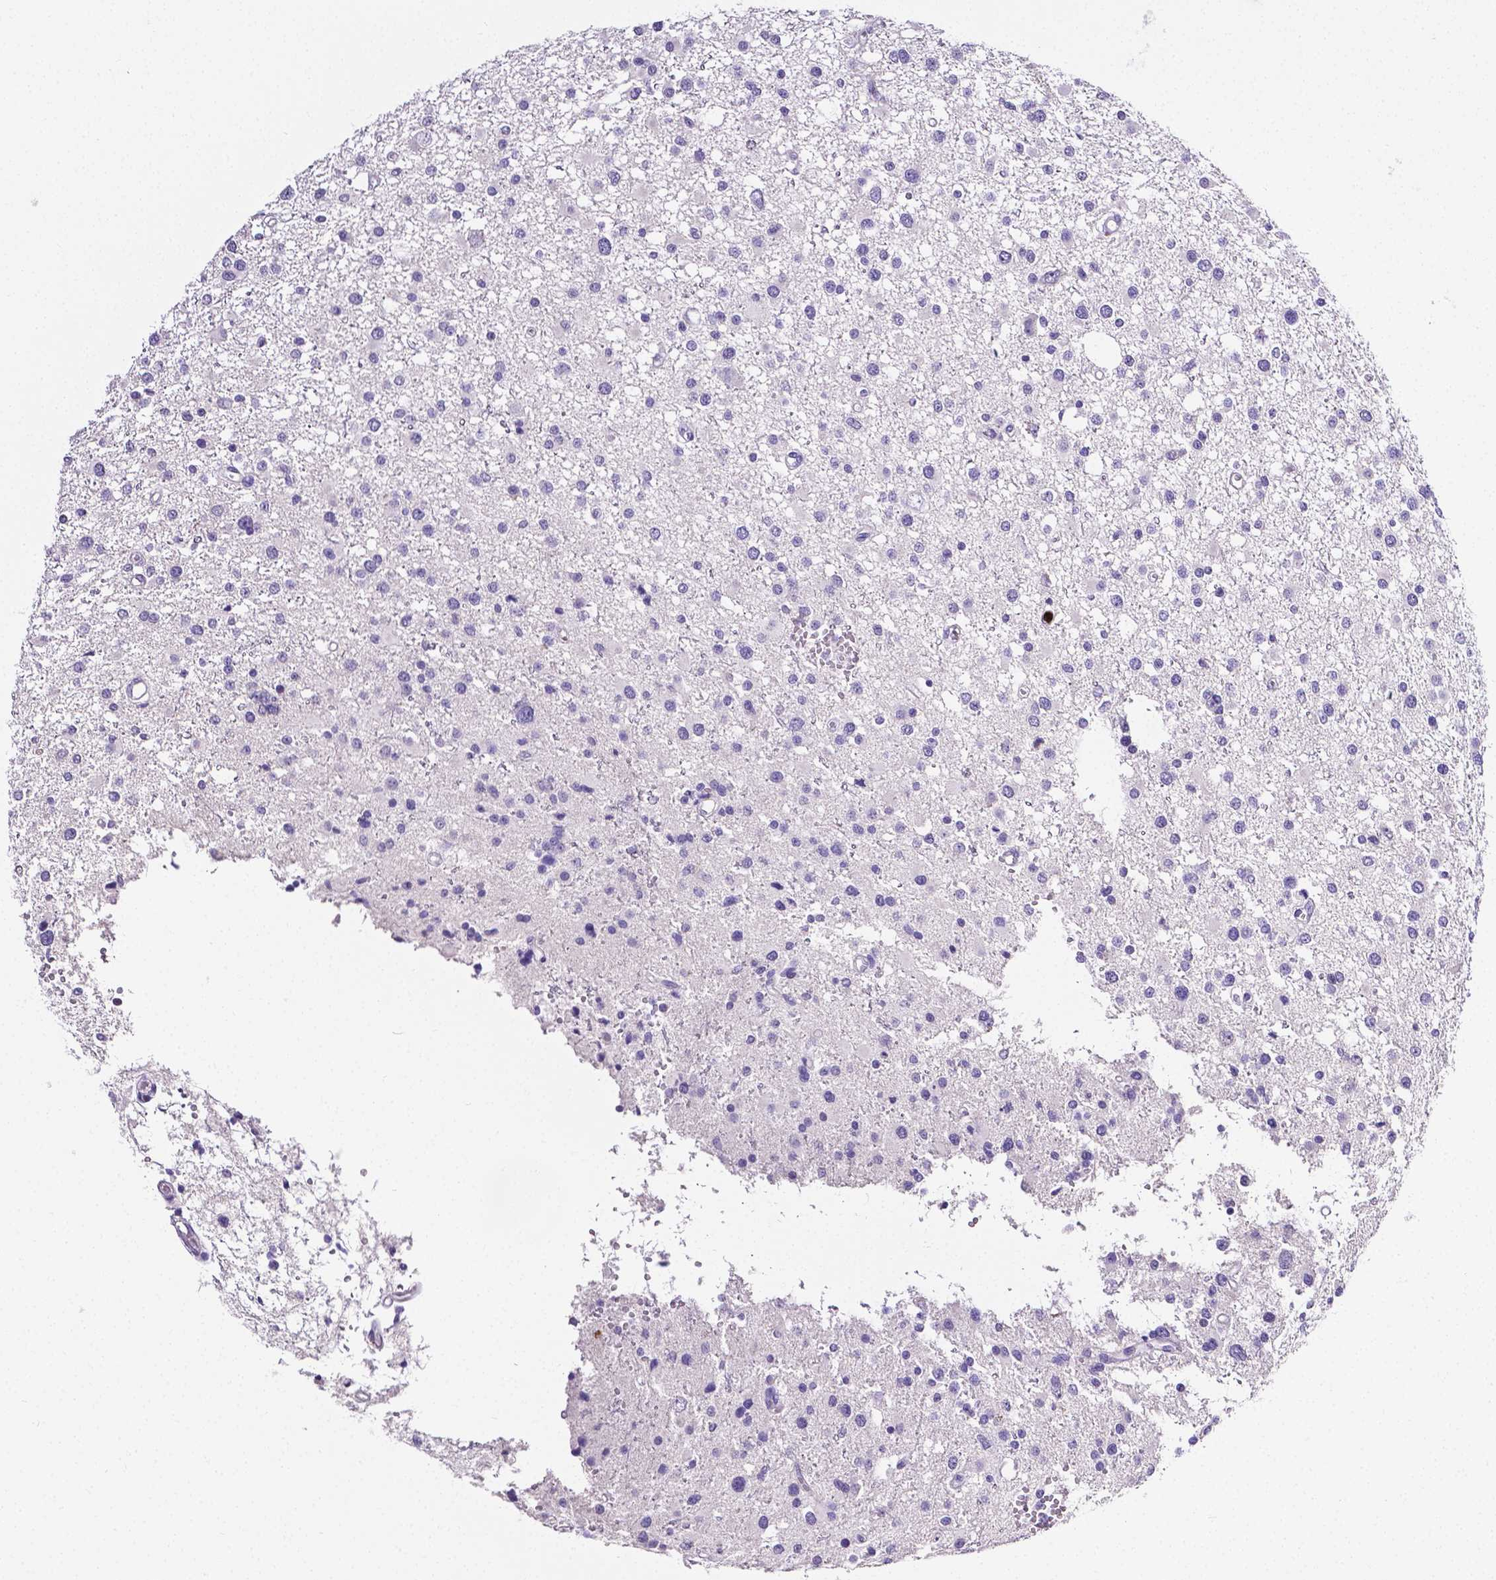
{"staining": {"intensity": "negative", "quantity": "none", "location": "none"}, "tissue": "glioma", "cell_type": "Tumor cells", "image_type": "cancer", "snomed": [{"axis": "morphology", "description": "Glioma, malignant, High grade"}, {"axis": "topography", "description": "Brain"}], "caption": "A micrograph of glioma stained for a protein shows no brown staining in tumor cells.", "gene": "MMP9", "patient": {"sex": "male", "age": 54}}